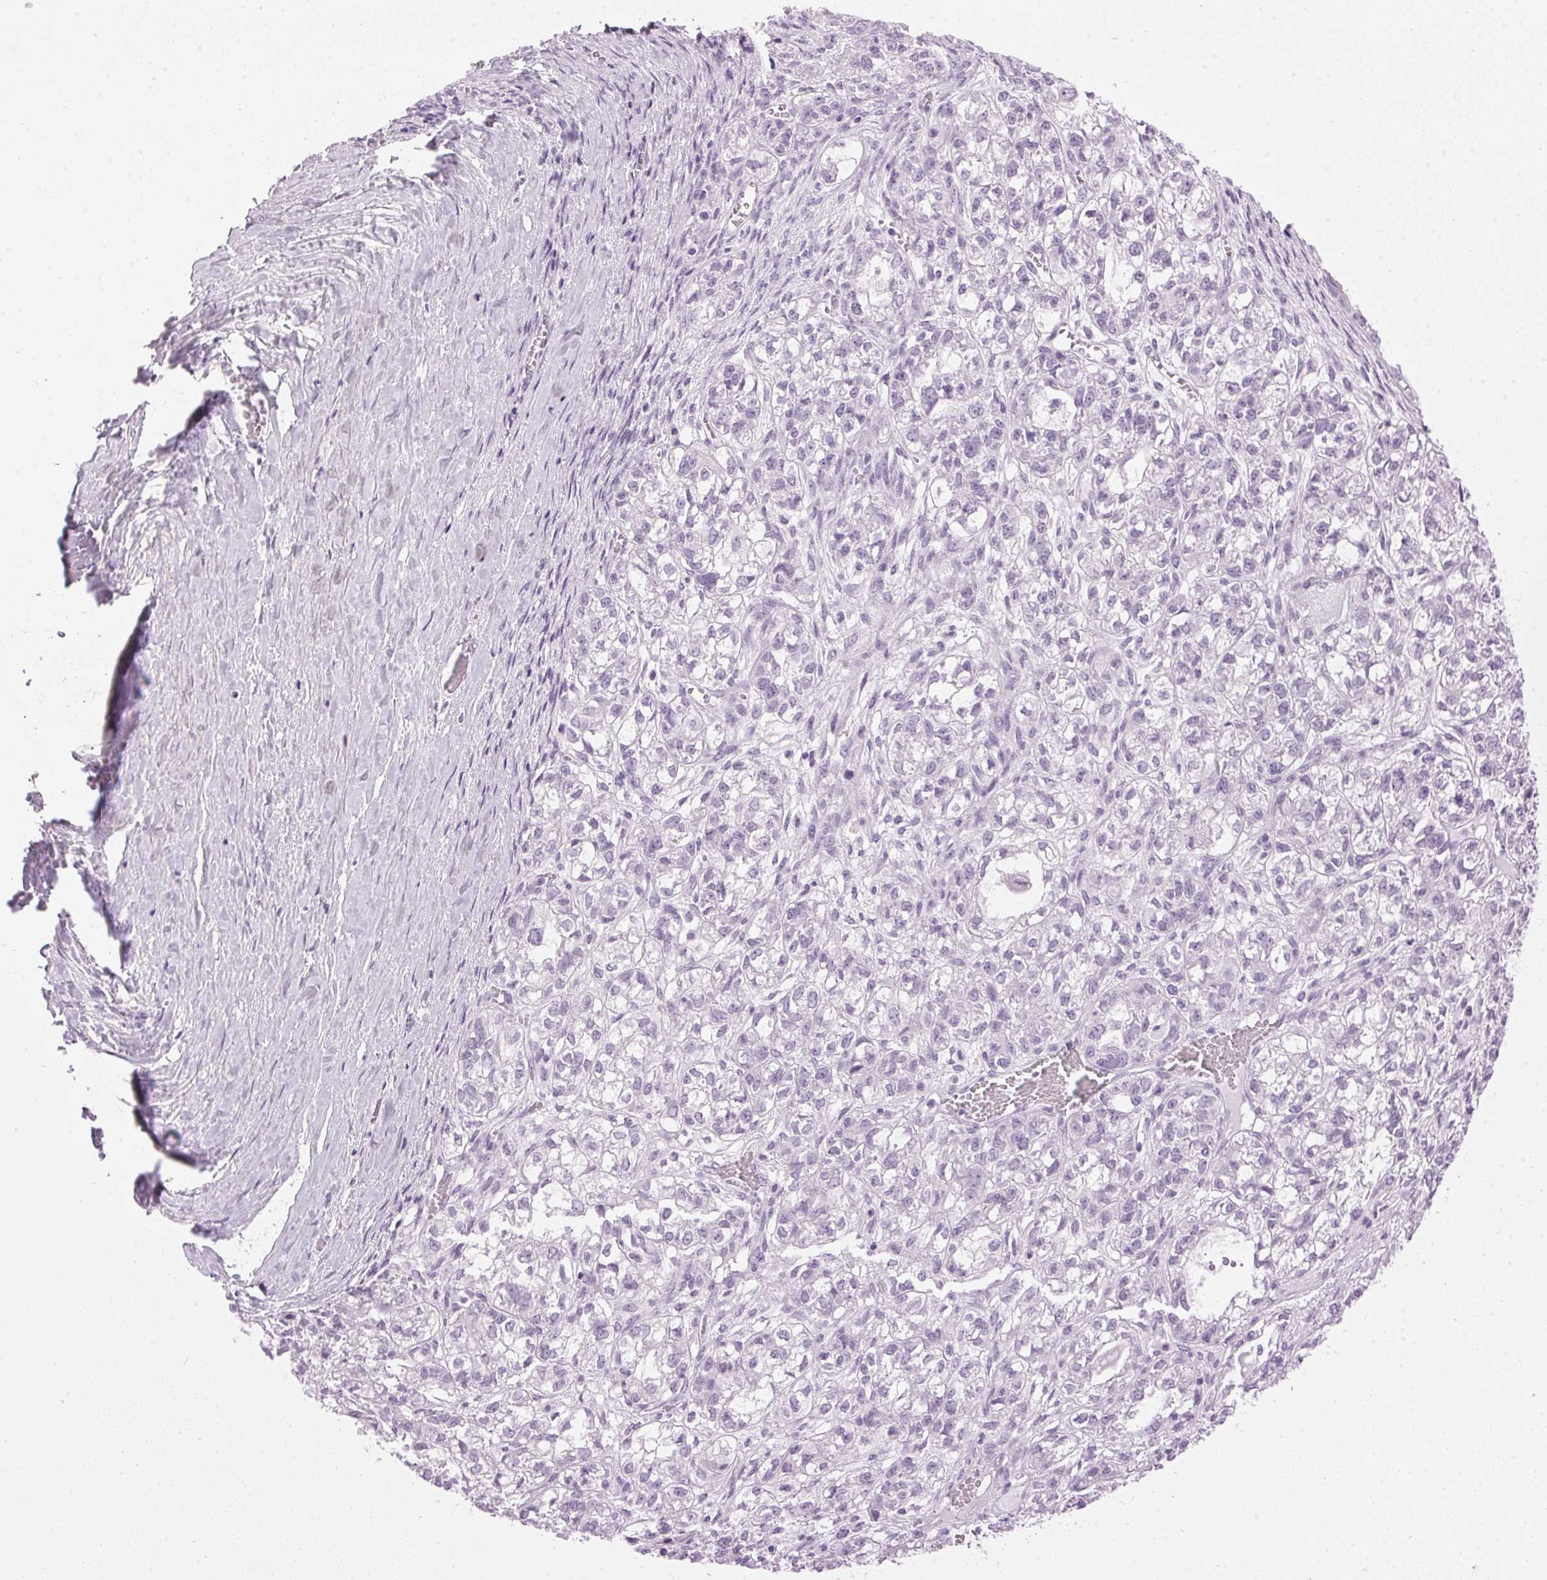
{"staining": {"intensity": "negative", "quantity": "none", "location": "none"}, "tissue": "ovarian cancer", "cell_type": "Tumor cells", "image_type": "cancer", "snomed": [{"axis": "morphology", "description": "Carcinoma, endometroid"}, {"axis": "topography", "description": "Ovary"}], "caption": "The immunohistochemistry (IHC) photomicrograph has no significant expression in tumor cells of ovarian cancer tissue. (DAB immunohistochemistry visualized using brightfield microscopy, high magnification).", "gene": "SP7", "patient": {"sex": "female", "age": 64}}